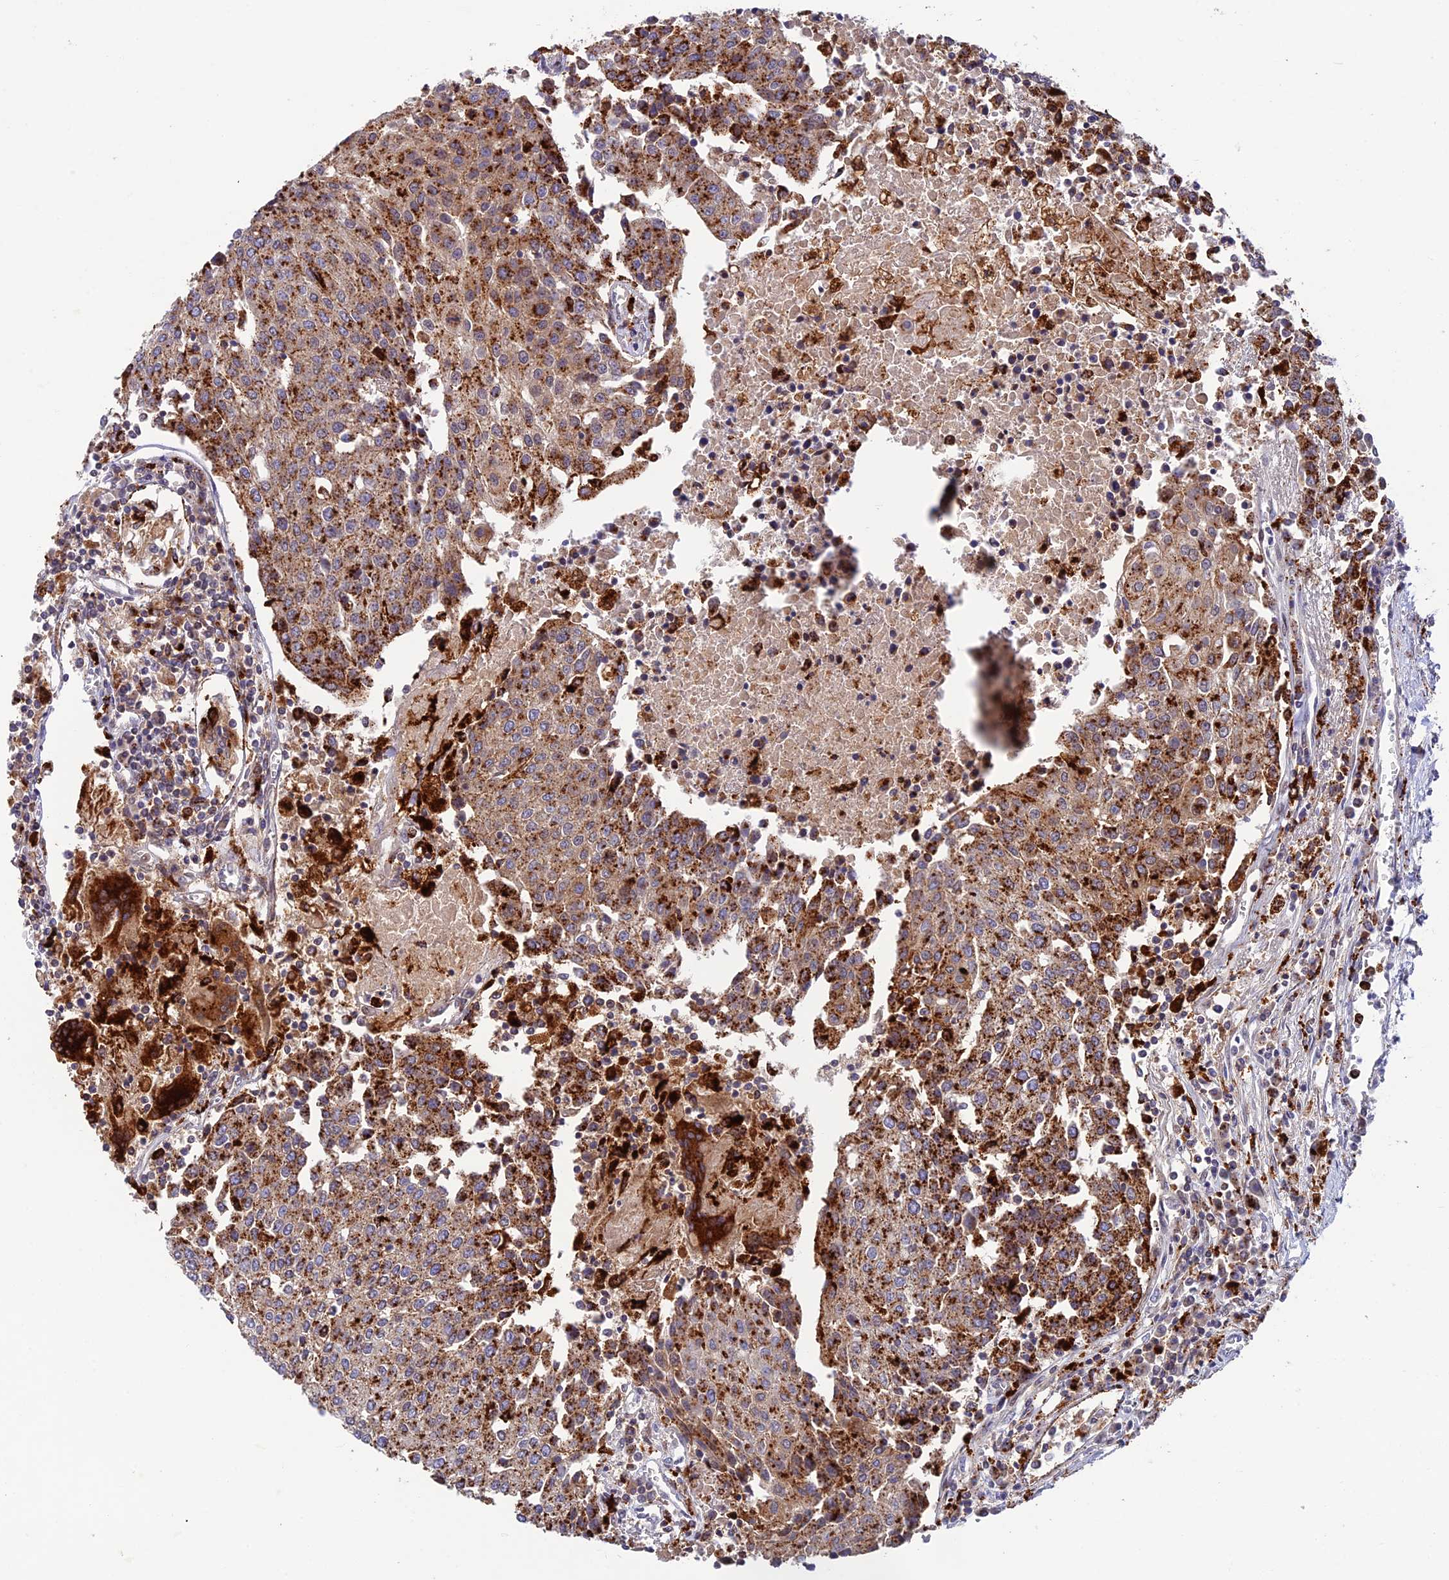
{"staining": {"intensity": "strong", "quantity": ">75%", "location": "cytoplasmic/membranous"}, "tissue": "urothelial cancer", "cell_type": "Tumor cells", "image_type": "cancer", "snomed": [{"axis": "morphology", "description": "Urothelial carcinoma, High grade"}, {"axis": "topography", "description": "Urinary bladder"}], "caption": "Approximately >75% of tumor cells in urothelial carcinoma (high-grade) display strong cytoplasmic/membranous protein positivity as visualized by brown immunohistochemical staining.", "gene": "HIC1", "patient": {"sex": "female", "age": 85}}